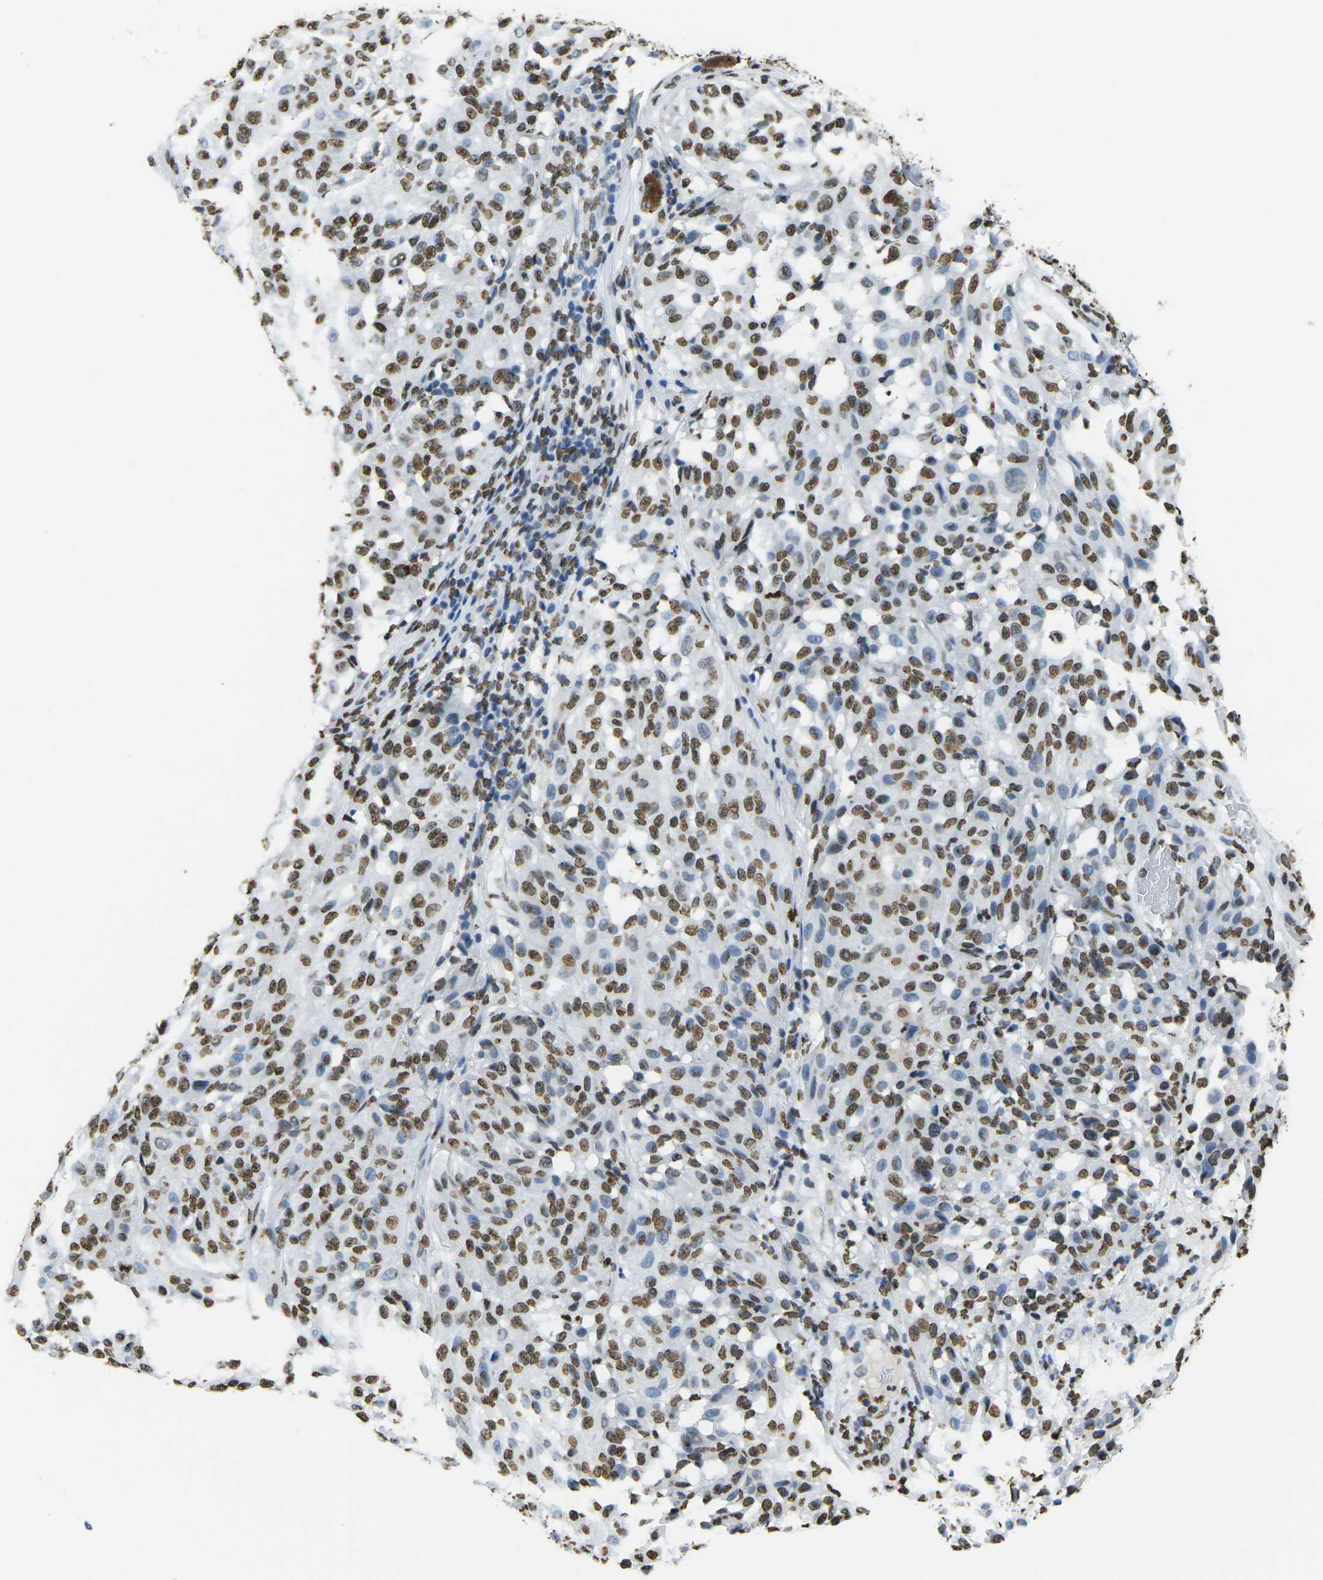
{"staining": {"intensity": "strong", "quantity": ">75%", "location": "nuclear"}, "tissue": "melanoma", "cell_type": "Tumor cells", "image_type": "cancer", "snomed": [{"axis": "morphology", "description": "Malignant melanoma, NOS"}, {"axis": "topography", "description": "Skin"}], "caption": "IHC histopathology image of malignant melanoma stained for a protein (brown), which shows high levels of strong nuclear positivity in about >75% of tumor cells.", "gene": "DRAXIN", "patient": {"sex": "female", "age": 46}}